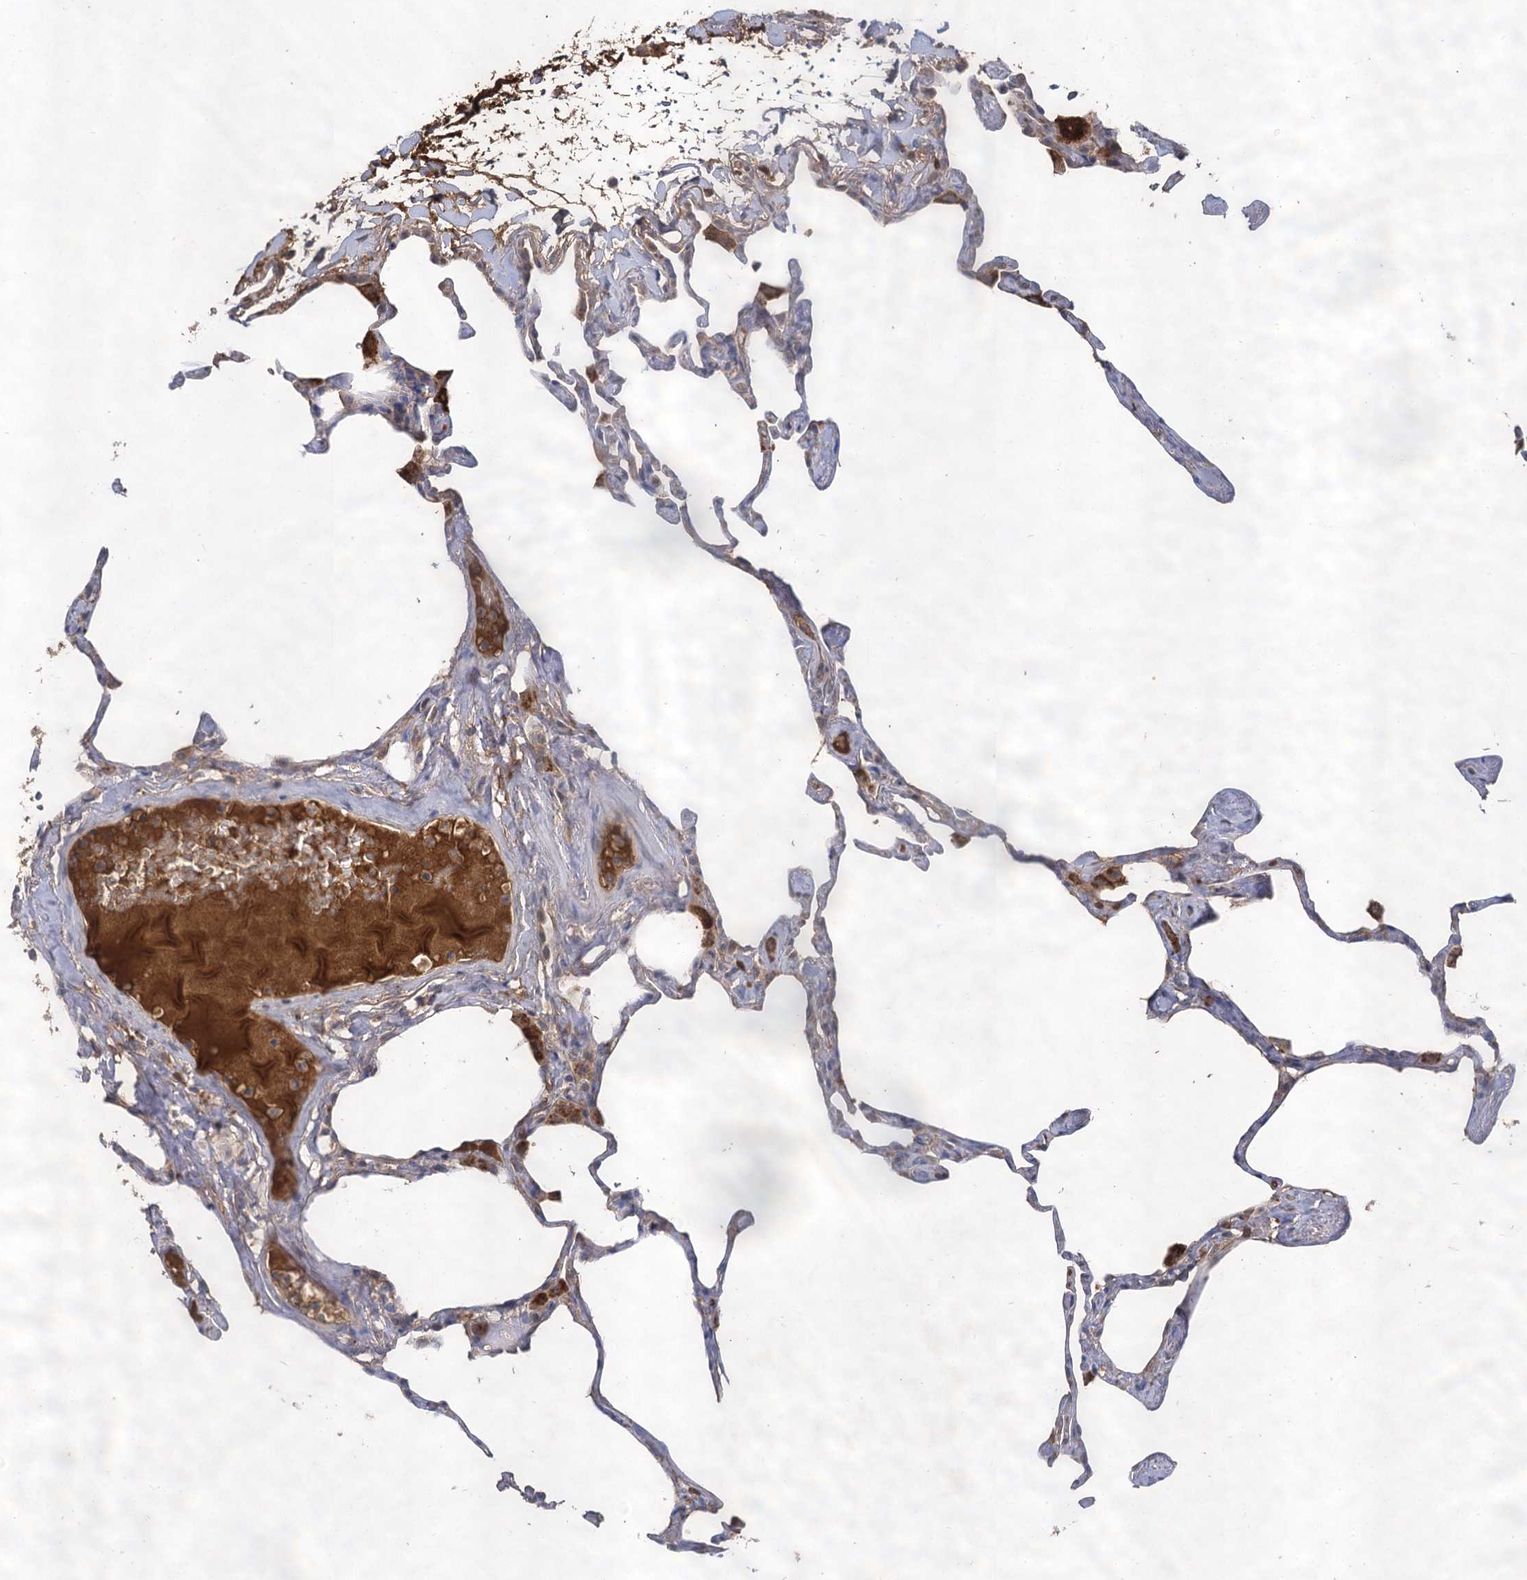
{"staining": {"intensity": "weak", "quantity": "<25%", "location": "cytoplasmic/membranous"}, "tissue": "lung", "cell_type": "Alveolar cells", "image_type": "normal", "snomed": [{"axis": "morphology", "description": "Normal tissue, NOS"}, {"axis": "topography", "description": "Lung"}], "caption": "DAB (3,3'-diaminobenzidine) immunohistochemical staining of unremarkable human lung exhibits no significant staining in alveolar cells.", "gene": "USP50", "patient": {"sex": "male", "age": 65}}